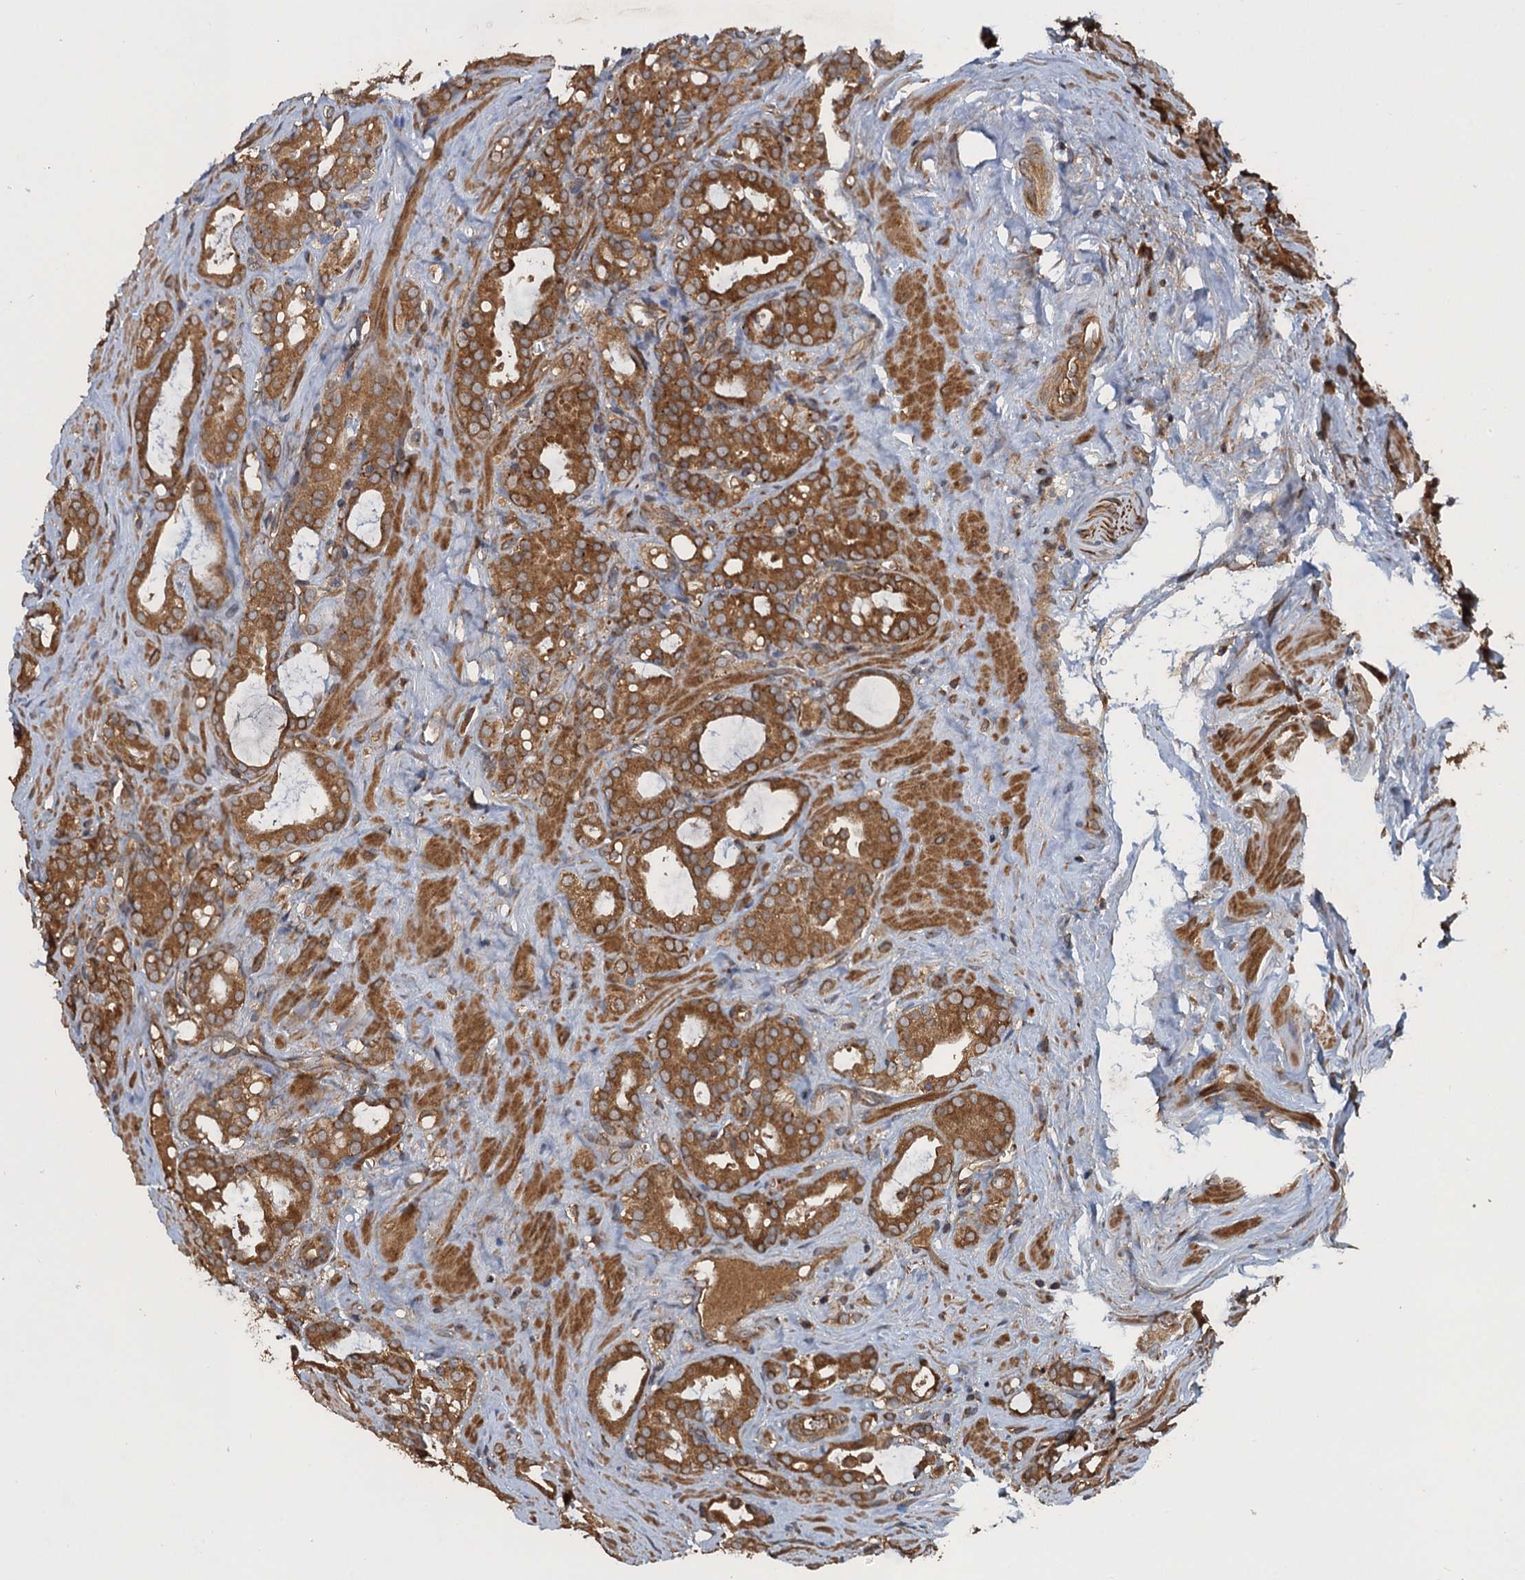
{"staining": {"intensity": "moderate", "quantity": ">75%", "location": "cytoplasmic/membranous"}, "tissue": "prostate cancer", "cell_type": "Tumor cells", "image_type": "cancer", "snomed": [{"axis": "morphology", "description": "Adenocarcinoma, High grade"}, {"axis": "topography", "description": "Prostate"}], "caption": "Prostate cancer tissue reveals moderate cytoplasmic/membranous staining in approximately >75% of tumor cells", "gene": "GLE1", "patient": {"sex": "male", "age": 72}}